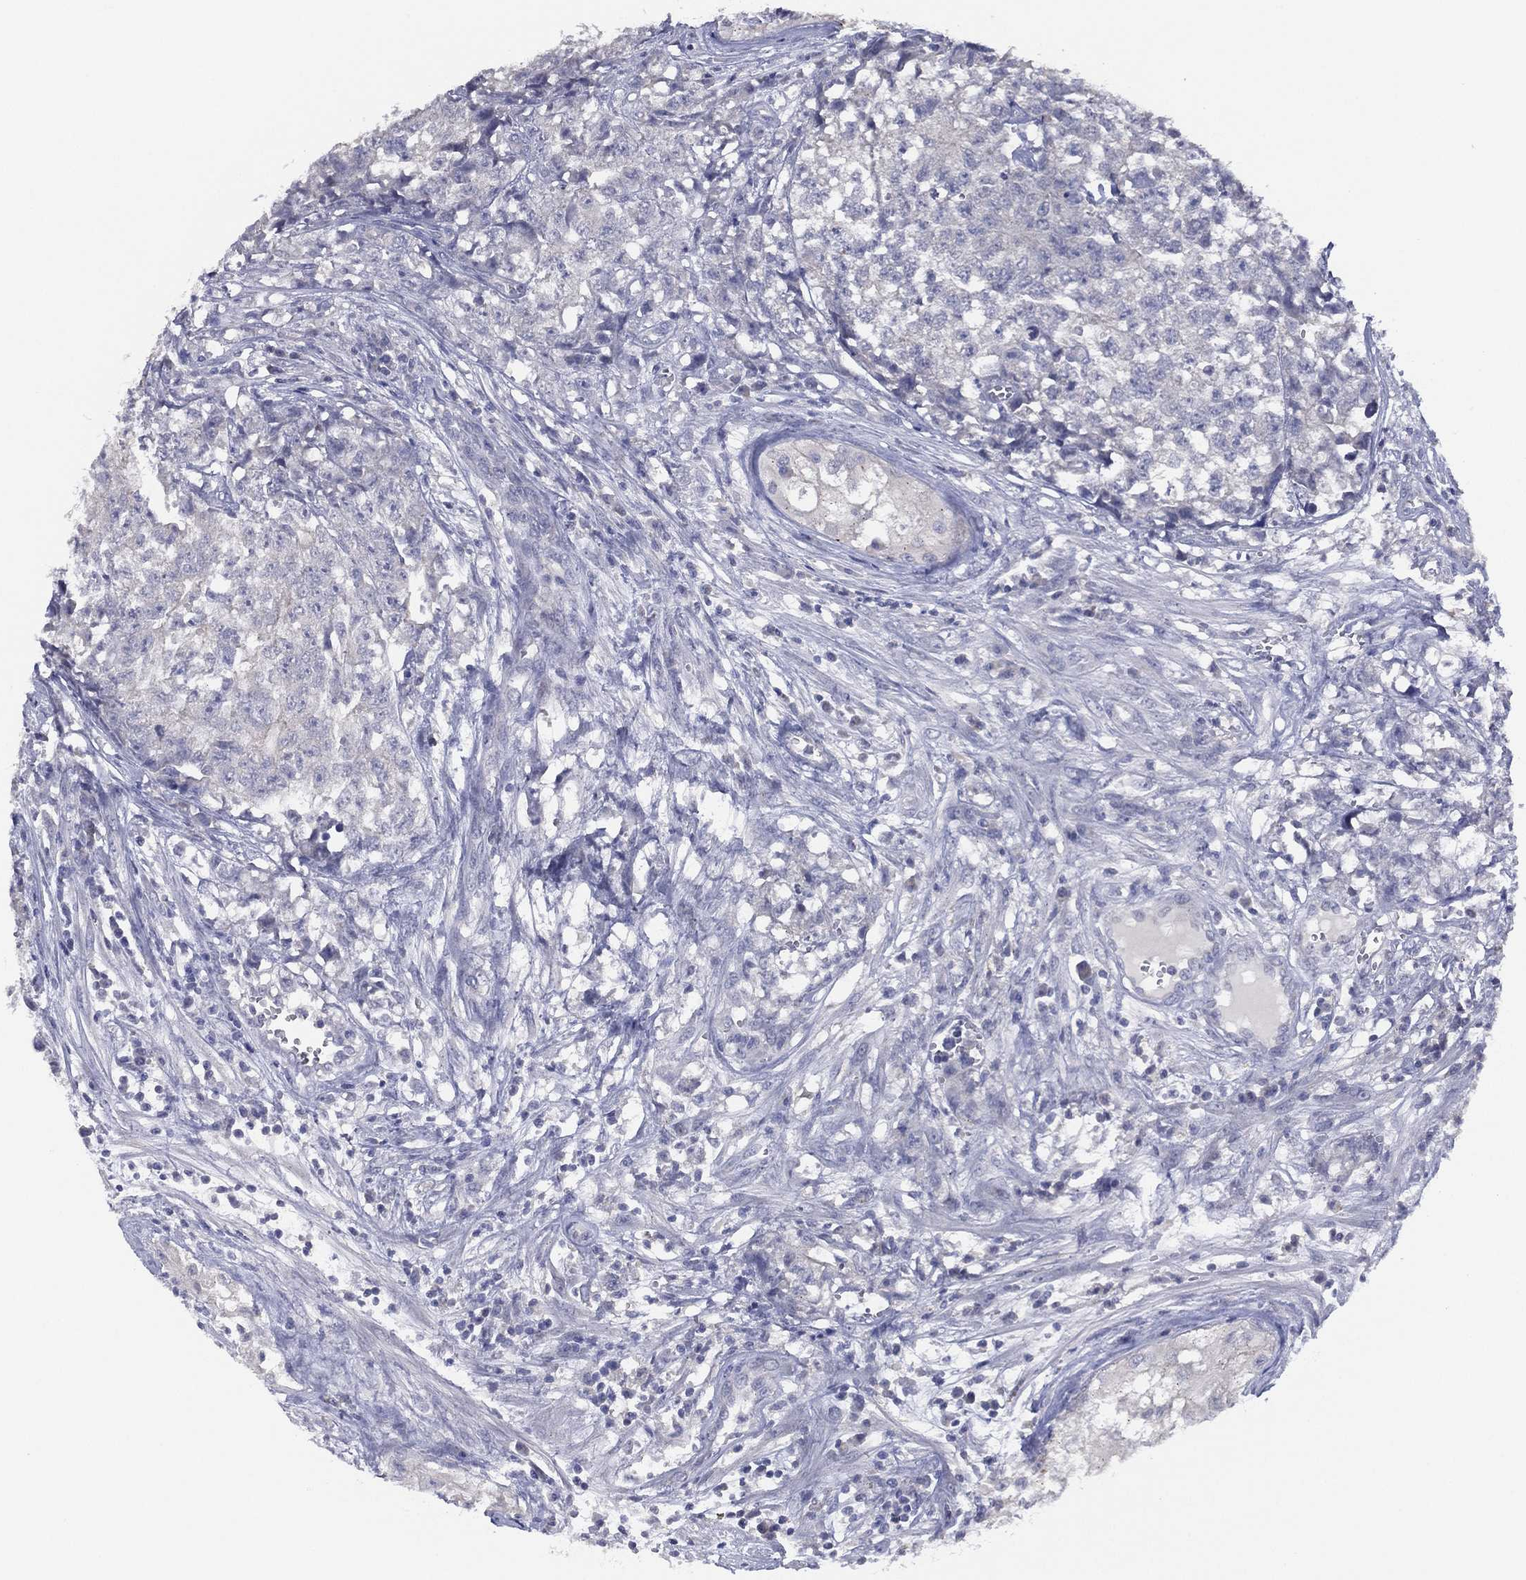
{"staining": {"intensity": "negative", "quantity": "none", "location": "none"}, "tissue": "testis cancer", "cell_type": "Tumor cells", "image_type": "cancer", "snomed": [{"axis": "morphology", "description": "Seminoma, NOS"}, {"axis": "morphology", "description": "Carcinoma, Embryonal, NOS"}, {"axis": "topography", "description": "Testis"}], "caption": "Tumor cells are negative for brown protein staining in testis cancer.", "gene": "SLC13A4", "patient": {"sex": "male", "age": 22}}